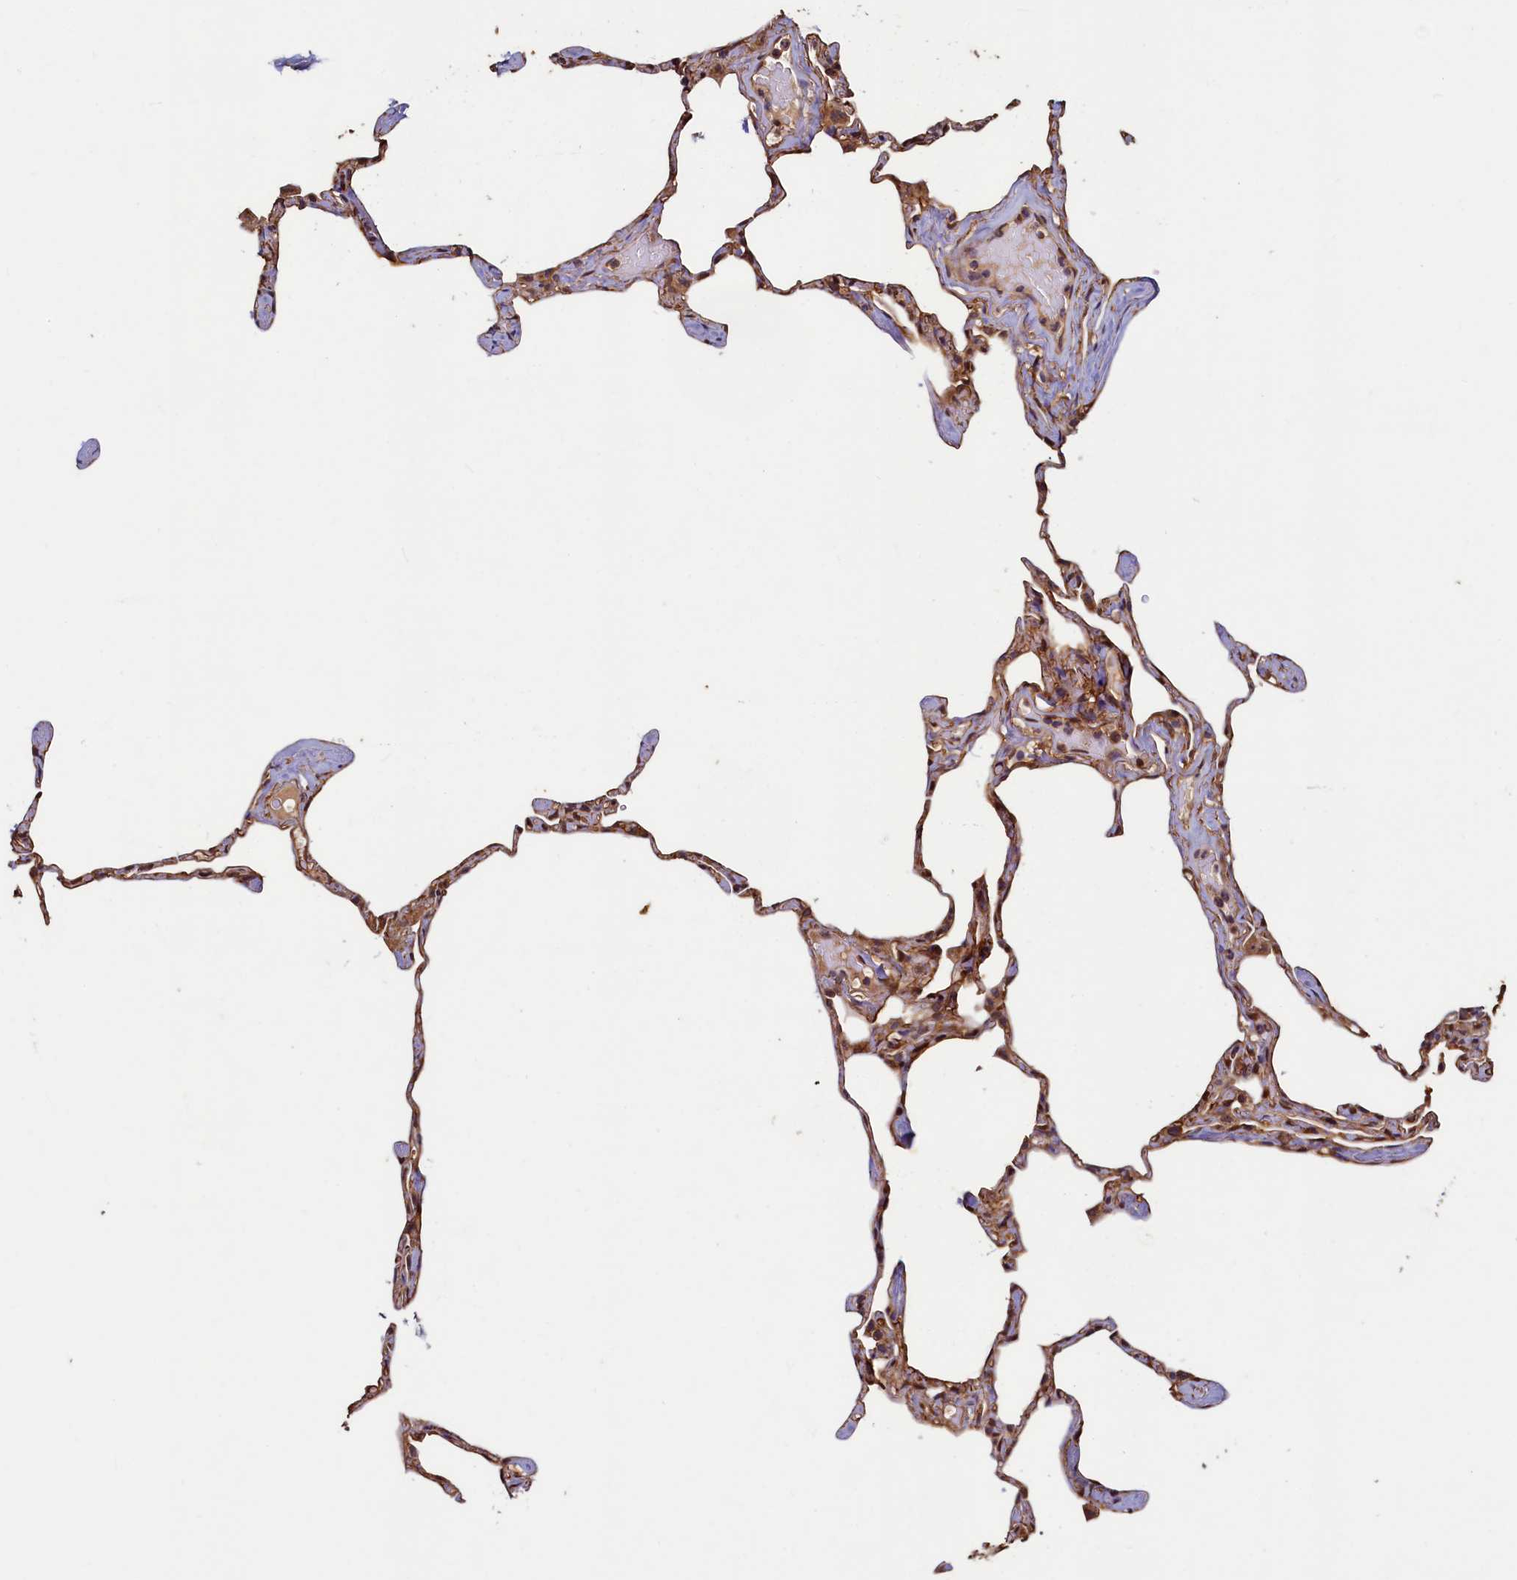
{"staining": {"intensity": "strong", "quantity": "25%-75%", "location": "cytoplasmic/membranous"}, "tissue": "lung", "cell_type": "Alveolar cells", "image_type": "normal", "snomed": [{"axis": "morphology", "description": "Normal tissue, NOS"}, {"axis": "topography", "description": "Lung"}], "caption": "Immunohistochemistry (IHC) of unremarkable human lung reveals high levels of strong cytoplasmic/membranous staining in about 25%-75% of alveolar cells. (IHC, brightfield microscopy, high magnification).", "gene": "NCKAP5L", "patient": {"sex": "male", "age": 65}}